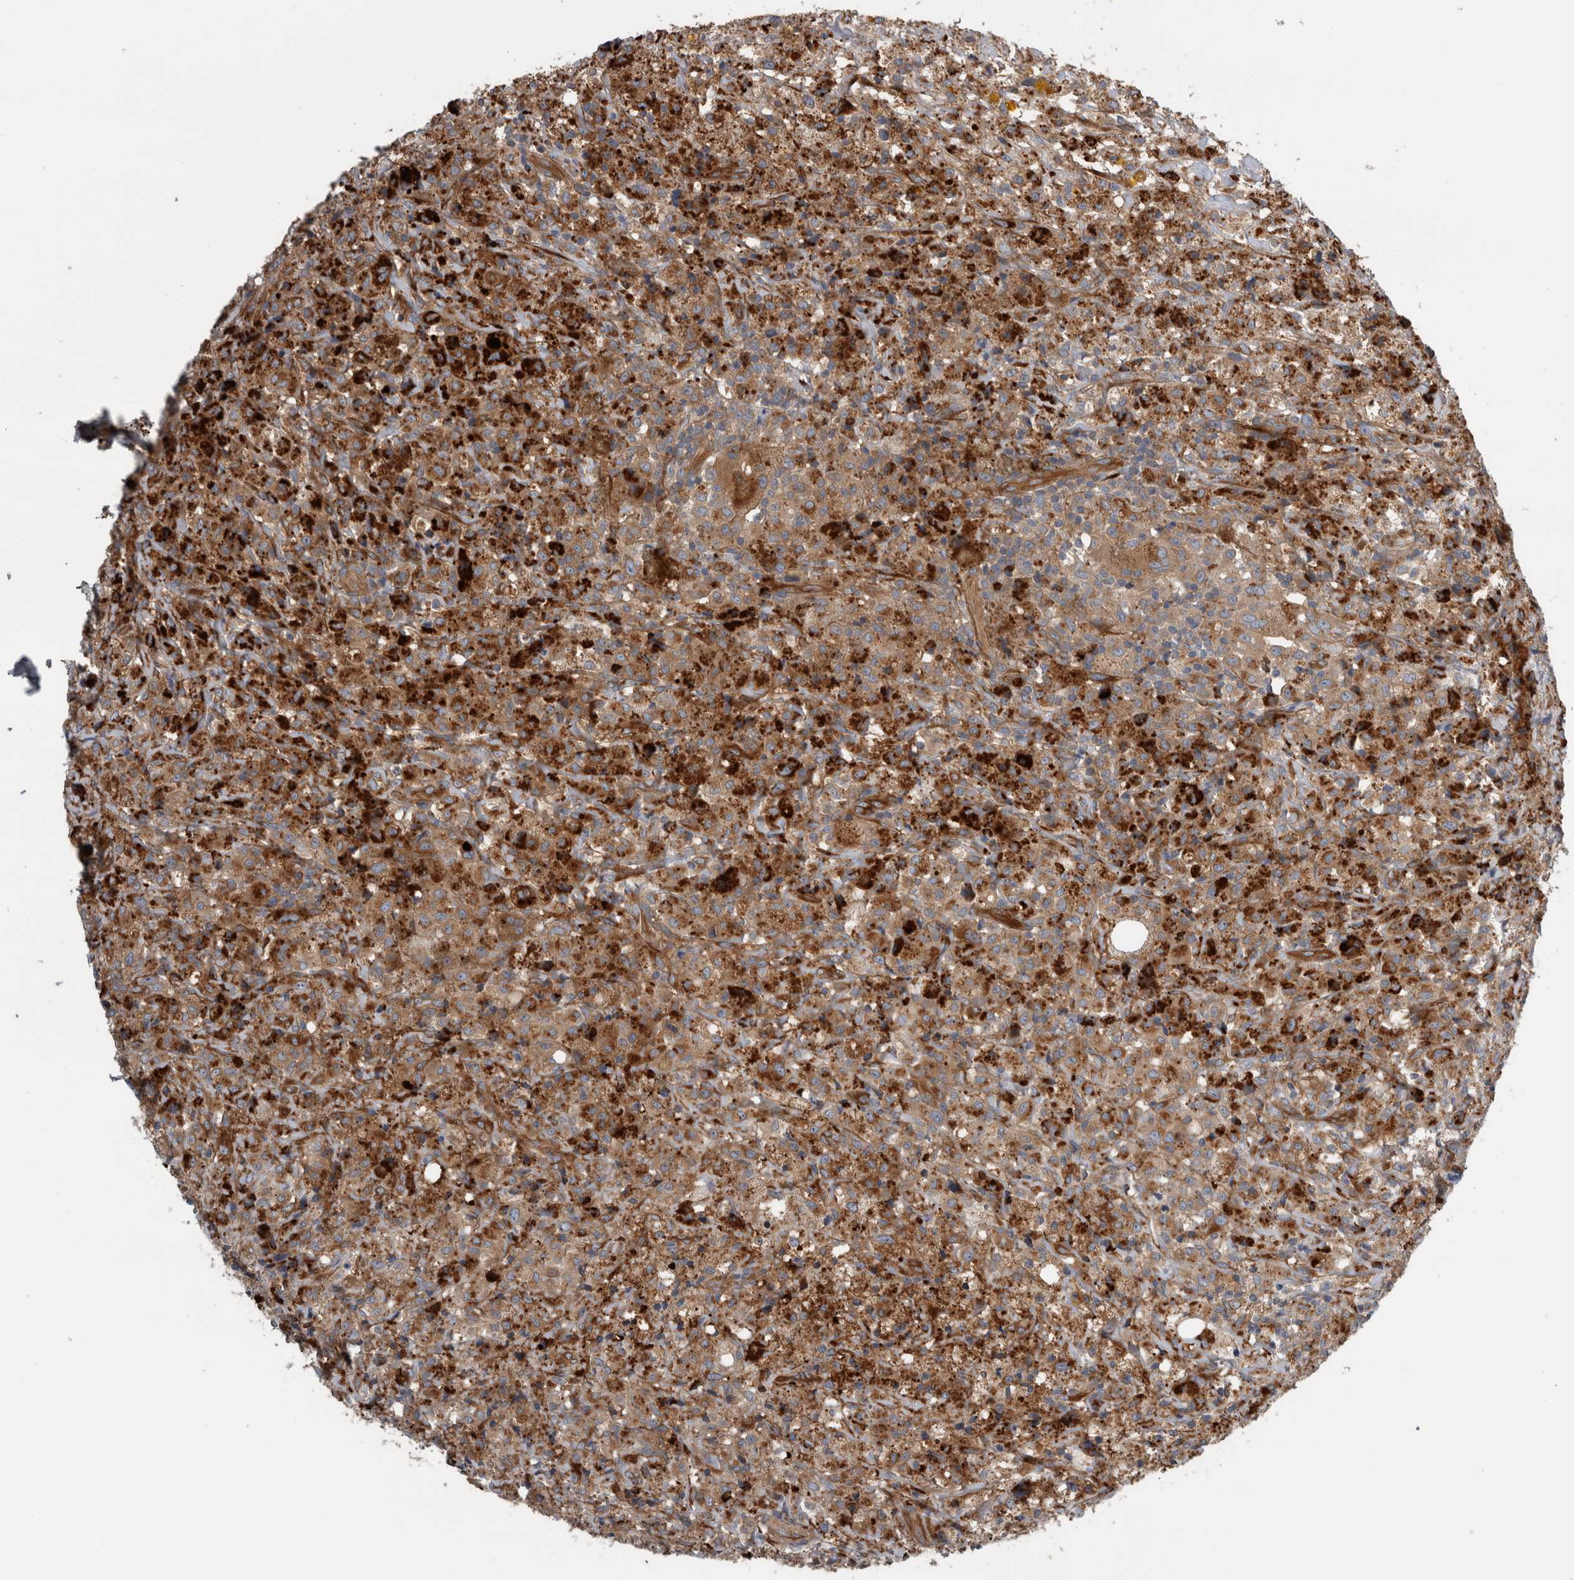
{"staining": {"intensity": "strong", "quantity": ">75%", "location": "cytoplasmic/membranous"}, "tissue": "testis cancer", "cell_type": "Tumor cells", "image_type": "cancer", "snomed": [{"axis": "morphology", "description": "Carcinoma, Embryonal, NOS"}, {"axis": "topography", "description": "Testis"}], "caption": "Immunohistochemistry (IHC) micrograph of neoplastic tissue: testis cancer stained using IHC demonstrates high levels of strong protein expression localized specifically in the cytoplasmic/membranous of tumor cells, appearing as a cytoplasmic/membranous brown color.", "gene": "GLT8D2", "patient": {"sex": "male", "age": 2}}